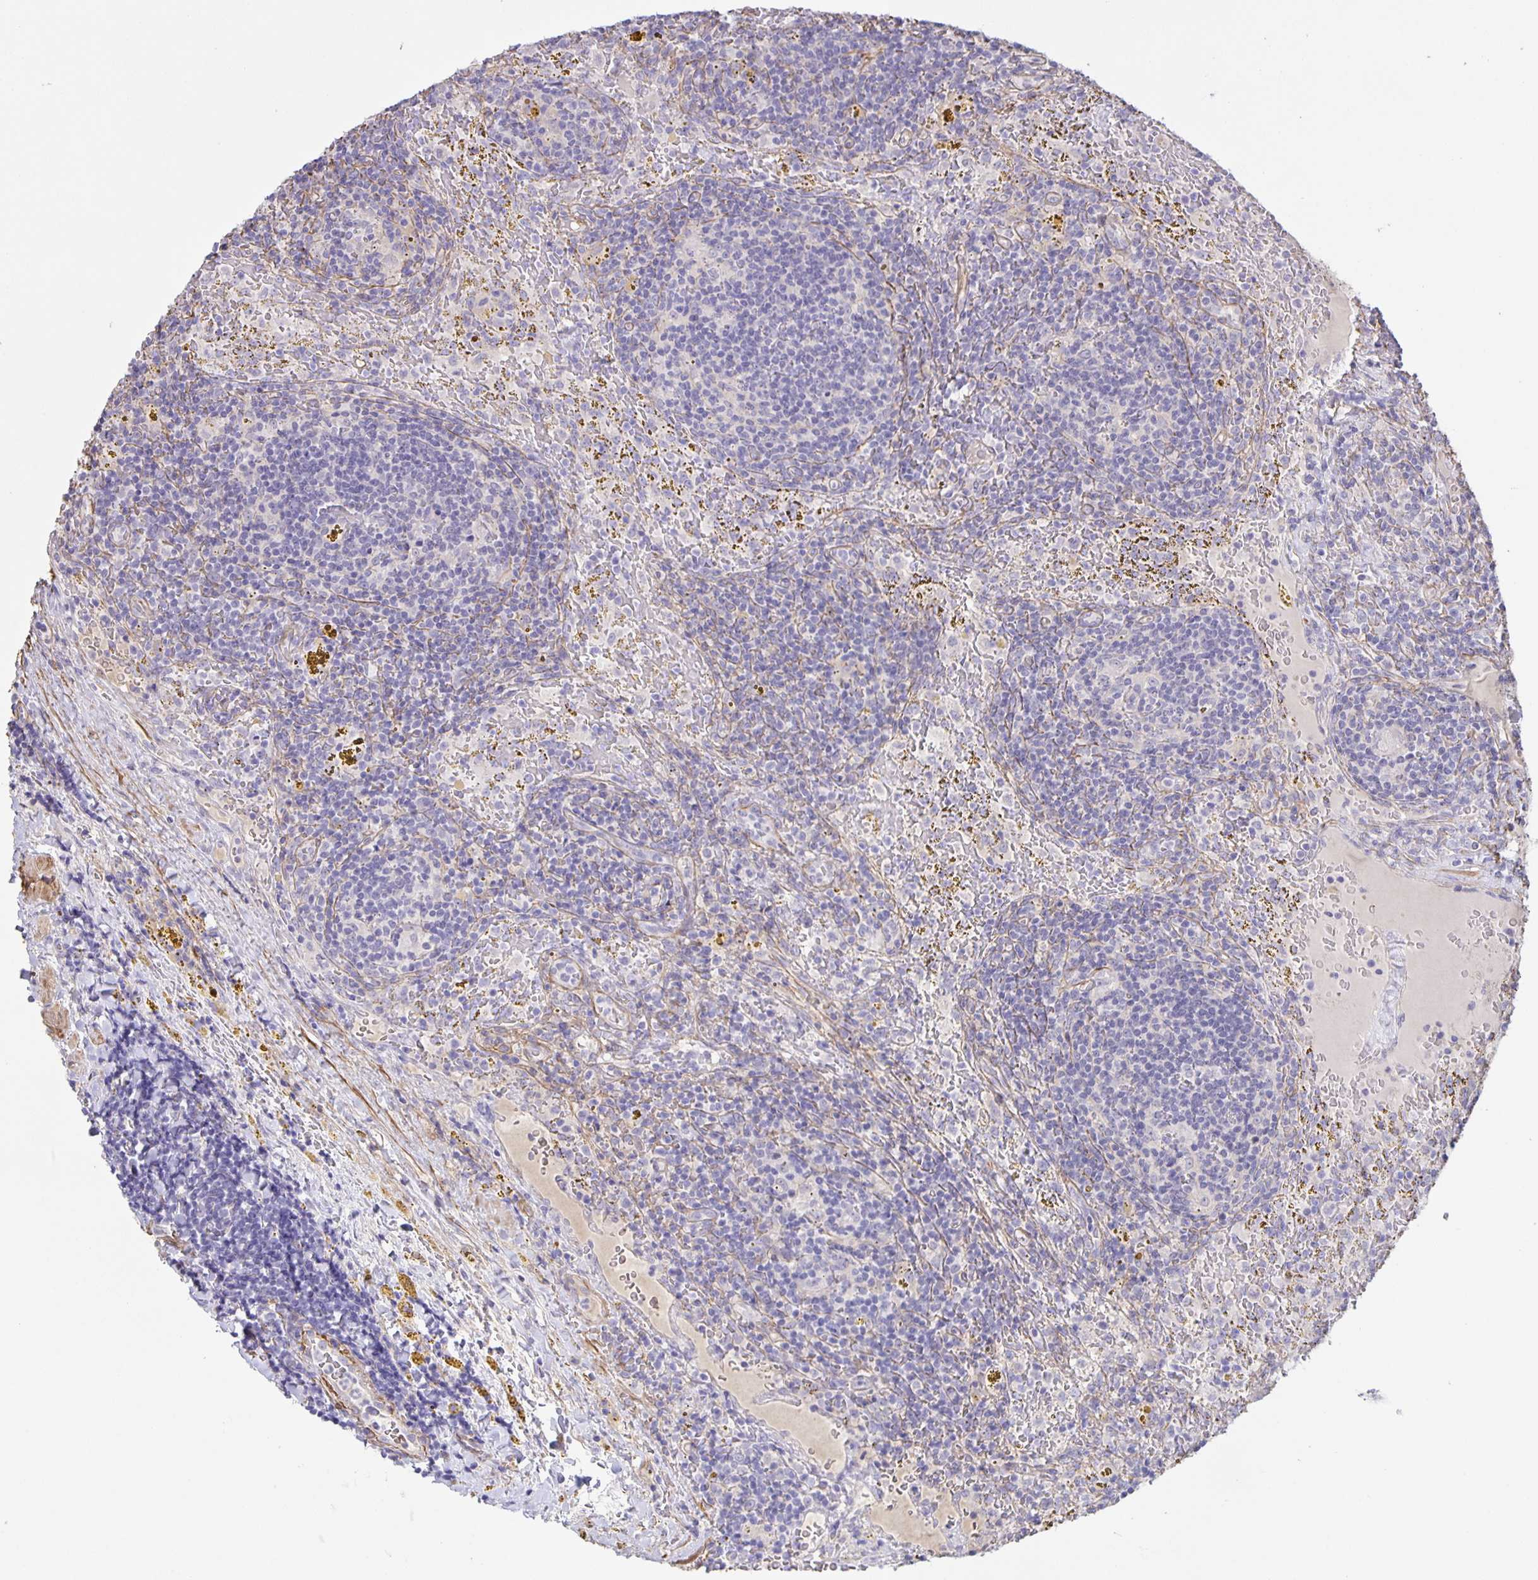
{"staining": {"intensity": "negative", "quantity": "none", "location": "none"}, "tissue": "lymphoma", "cell_type": "Tumor cells", "image_type": "cancer", "snomed": [{"axis": "morphology", "description": "Malignant lymphoma, non-Hodgkin's type, Low grade"}, {"axis": "topography", "description": "Spleen"}], "caption": "IHC photomicrograph of neoplastic tissue: human low-grade malignant lymphoma, non-Hodgkin's type stained with DAB (3,3'-diaminobenzidine) displays no significant protein positivity in tumor cells.", "gene": "SRCIN1", "patient": {"sex": "female", "age": 70}}